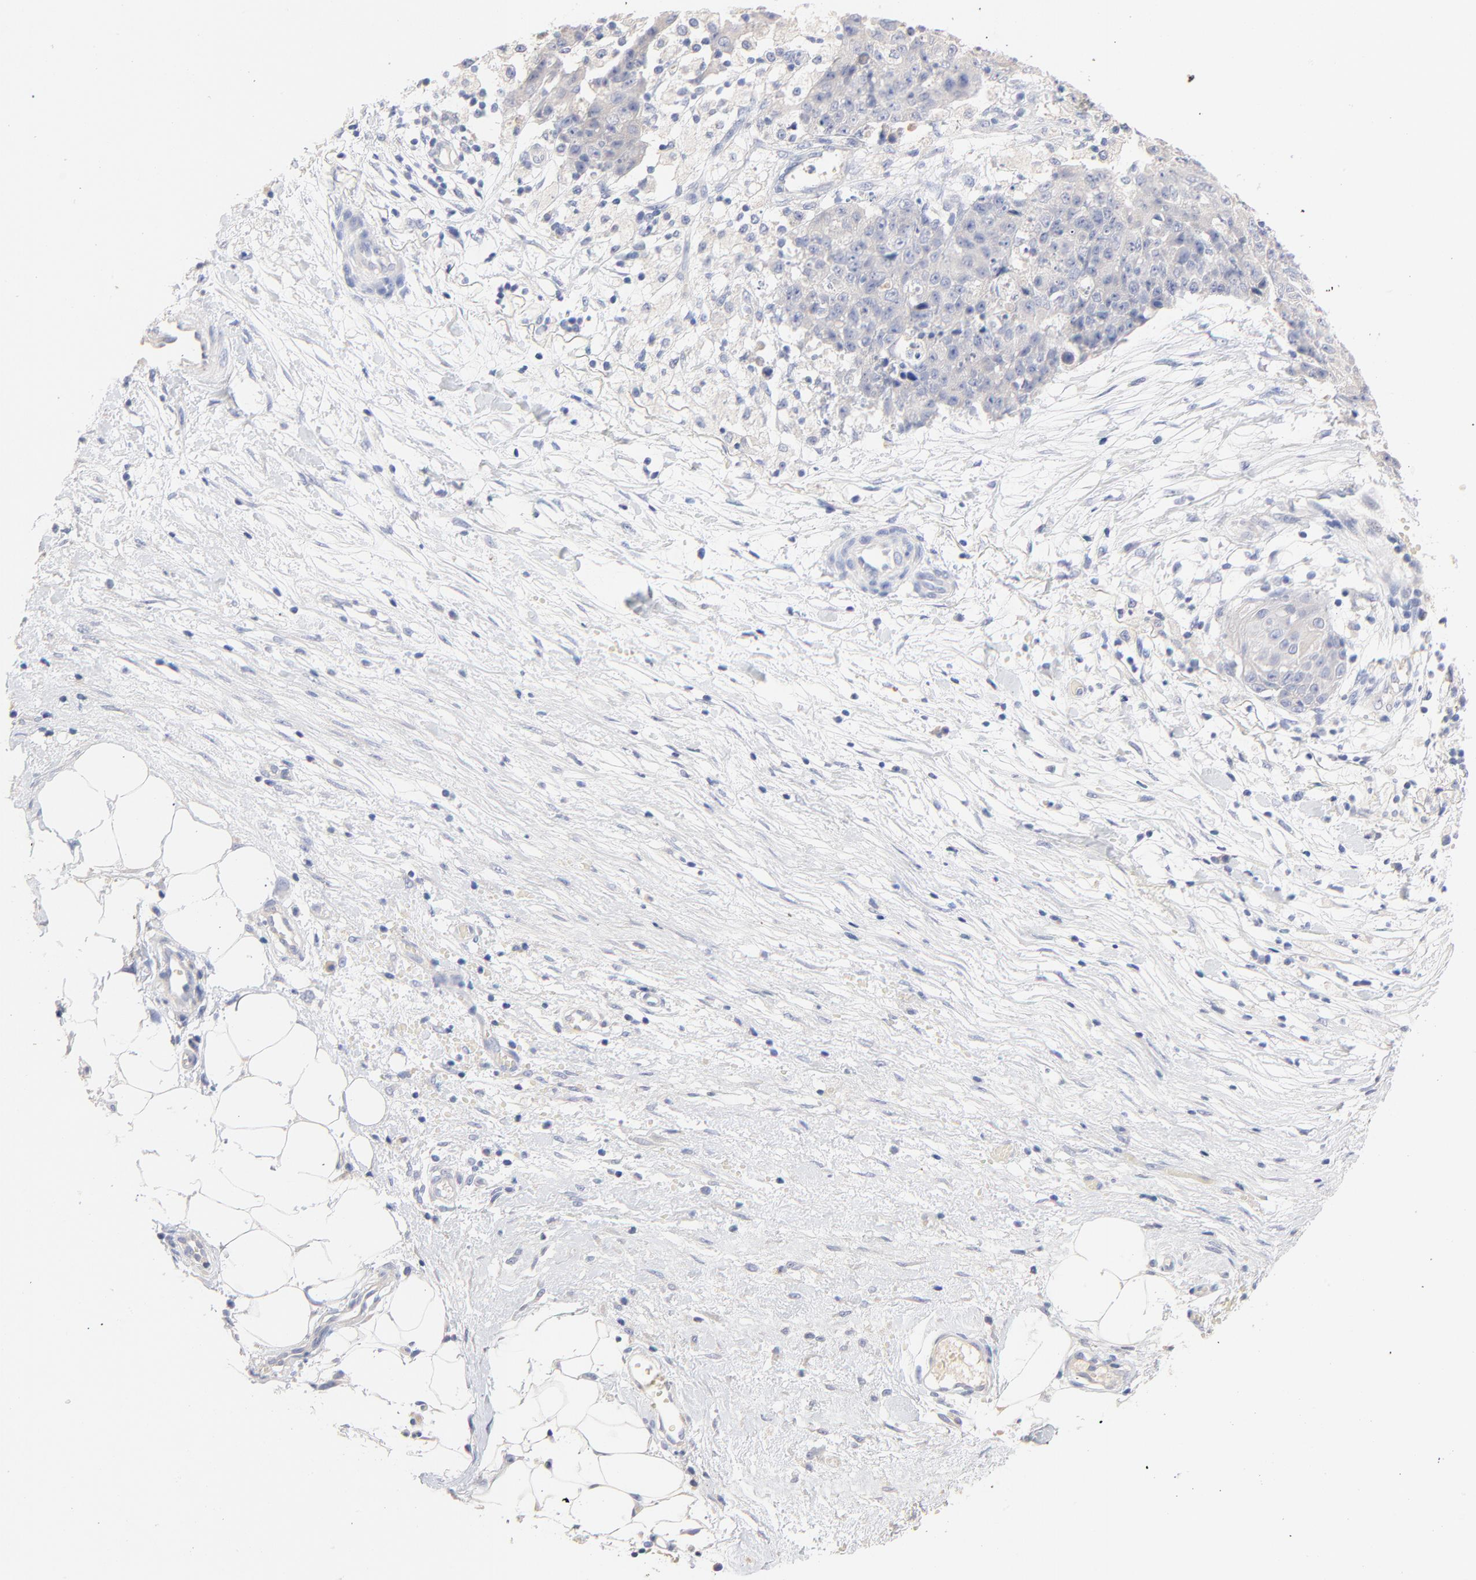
{"staining": {"intensity": "negative", "quantity": "none", "location": "none"}, "tissue": "ovarian cancer", "cell_type": "Tumor cells", "image_type": "cancer", "snomed": [{"axis": "morphology", "description": "Carcinoma, endometroid"}, {"axis": "topography", "description": "Ovary"}], "caption": "Tumor cells are negative for brown protein staining in endometroid carcinoma (ovarian).", "gene": "CPS1", "patient": {"sex": "female", "age": 42}}